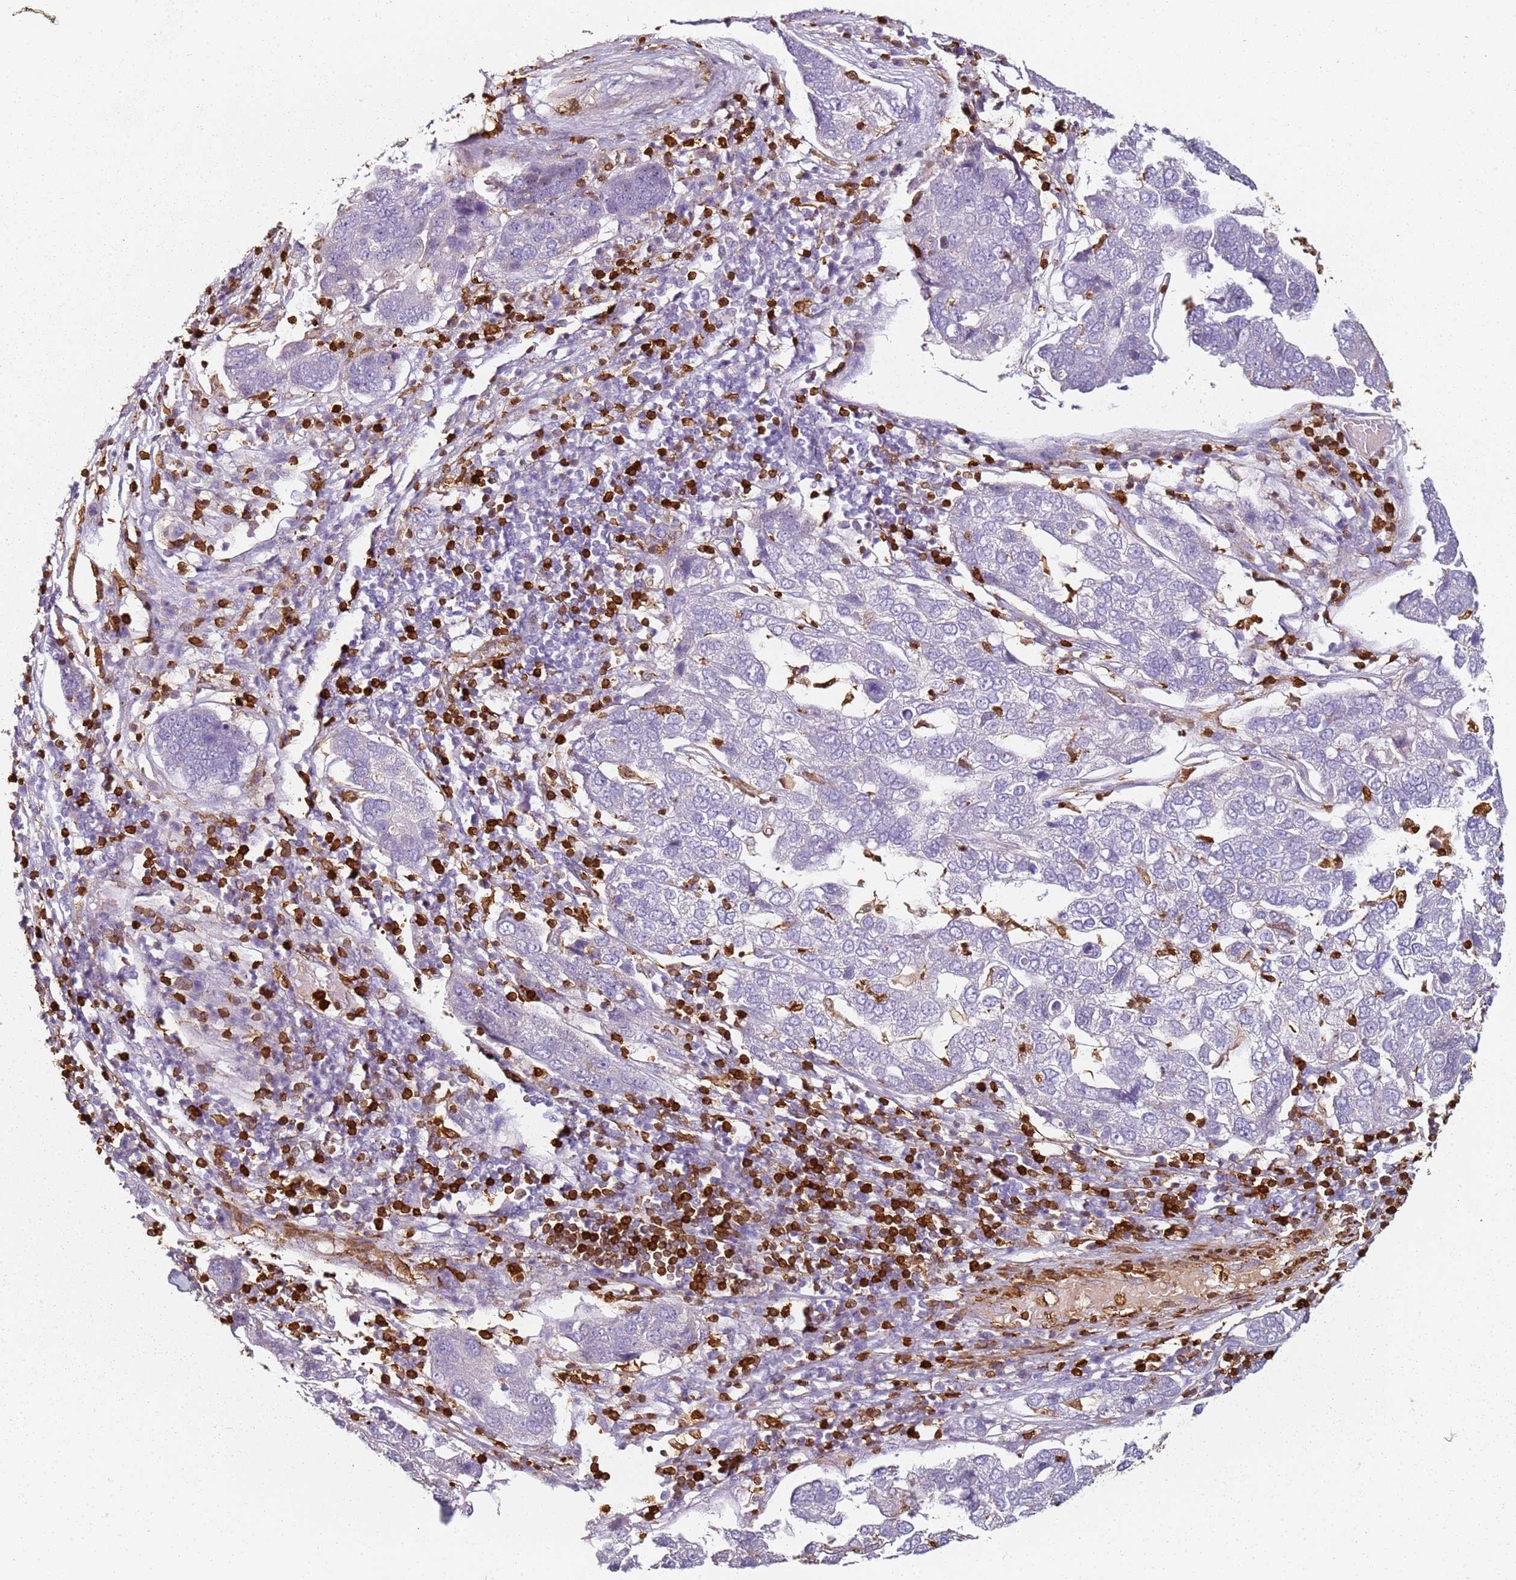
{"staining": {"intensity": "negative", "quantity": "none", "location": "none"}, "tissue": "pancreatic cancer", "cell_type": "Tumor cells", "image_type": "cancer", "snomed": [{"axis": "morphology", "description": "Adenocarcinoma, NOS"}, {"axis": "topography", "description": "Pancreas"}], "caption": "Immunohistochemical staining of adenocarcinoma (pancreatic) shows no significant expression in tumor cells.", "gene": "S100A4", "patient": {"sex": "female", "age": 61}}